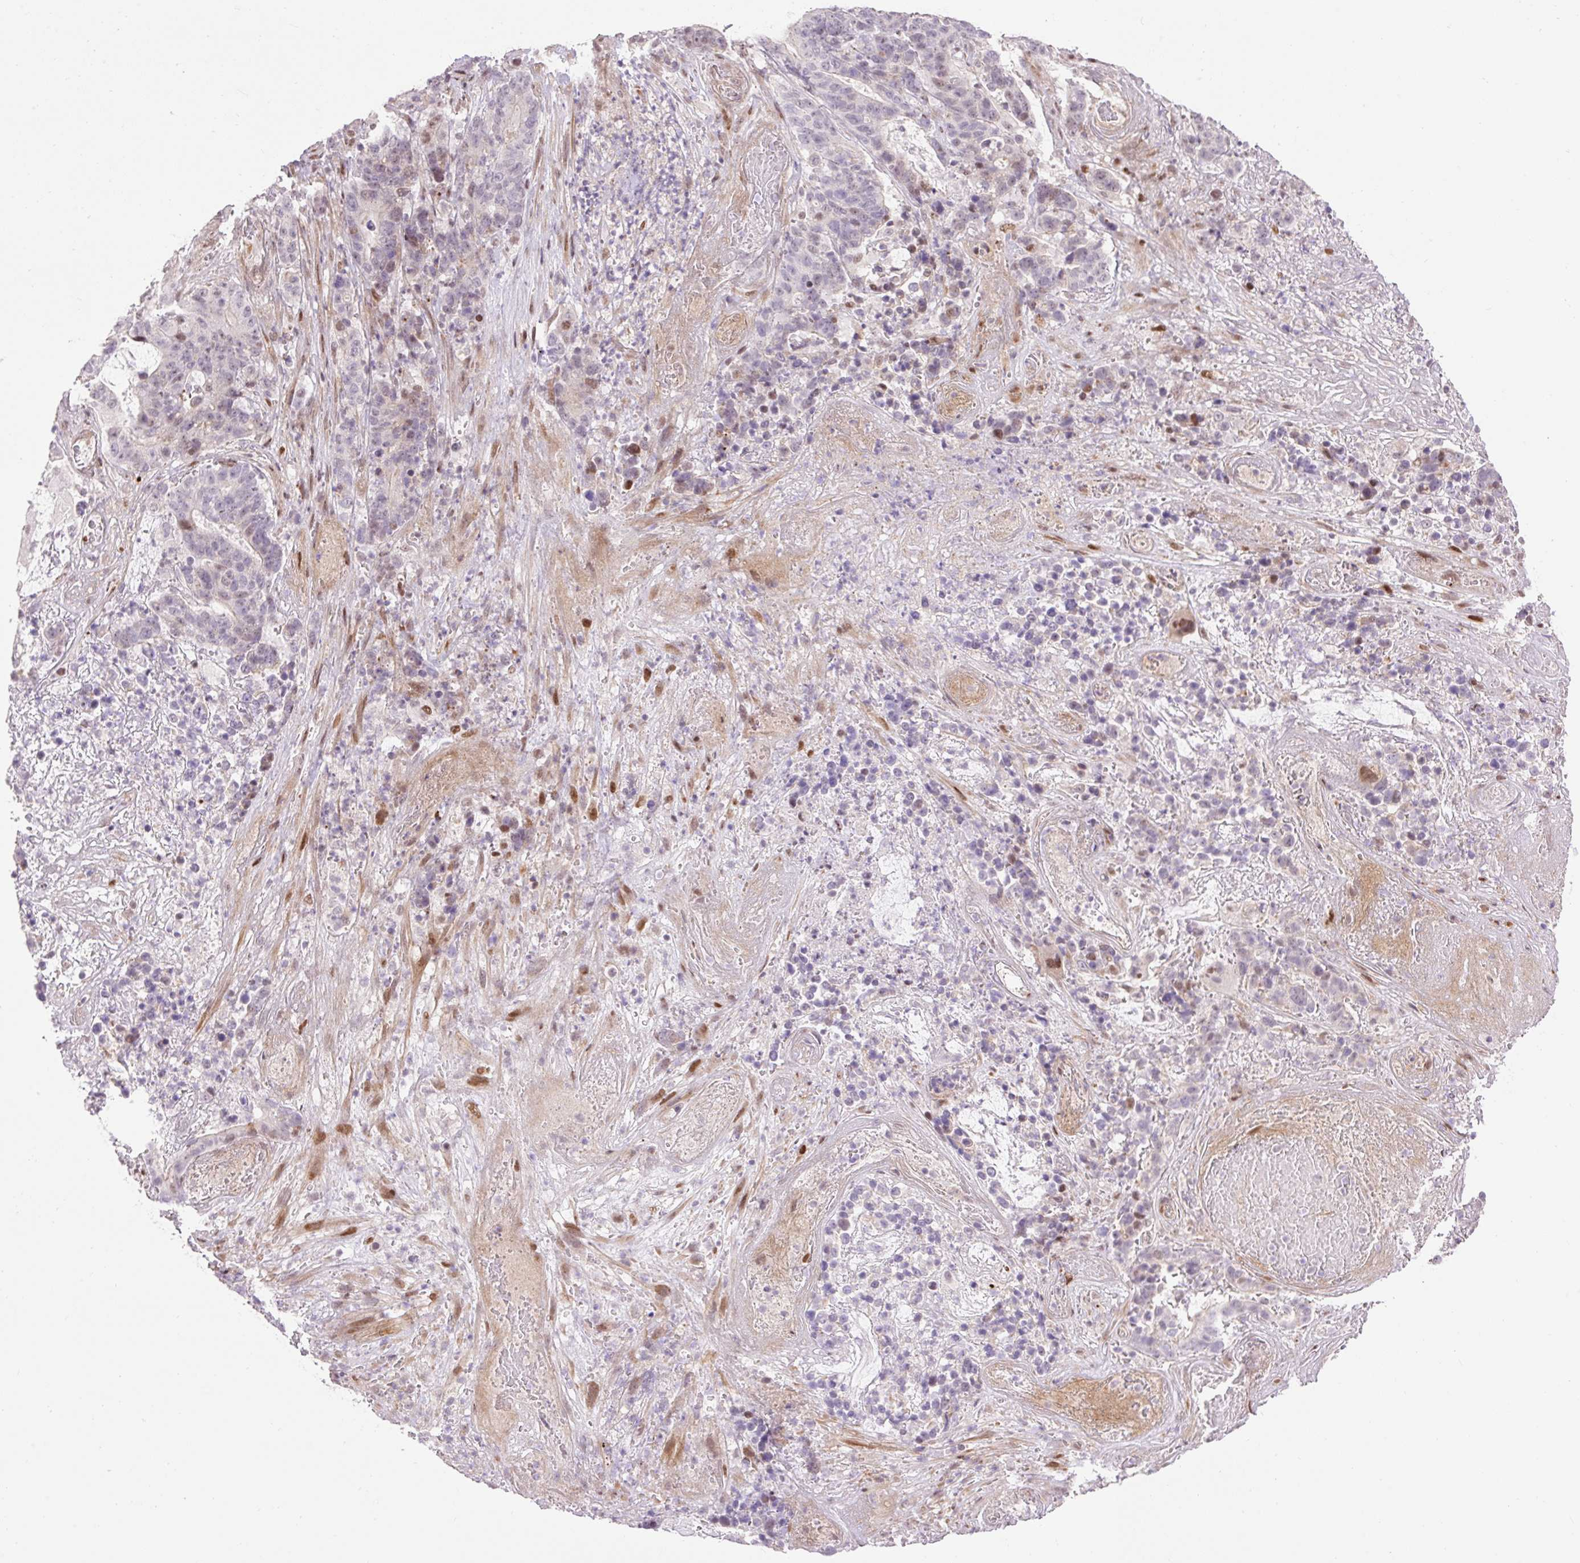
{"staining": {"intensity": "weak", "quantity": "<25%", "location": "nuclear"}, "tissue": "stomach cancer", "cell_type": "Tumor cells", "image_type": "cancer", "snomed": [{"axis": "morphology", "description": "Normal tissue, NOS"}, {"axis": "morphology", "description": "Adenocarcinoma, NOS"}, {"axis": "topography", "description": "Stomach"}], "caption": "Tumor cells are negative for protein expression in human stomach adenocarcinoma.", "gene": "RIPPLY3", "patient": {"sex": "female", "age": 64}}